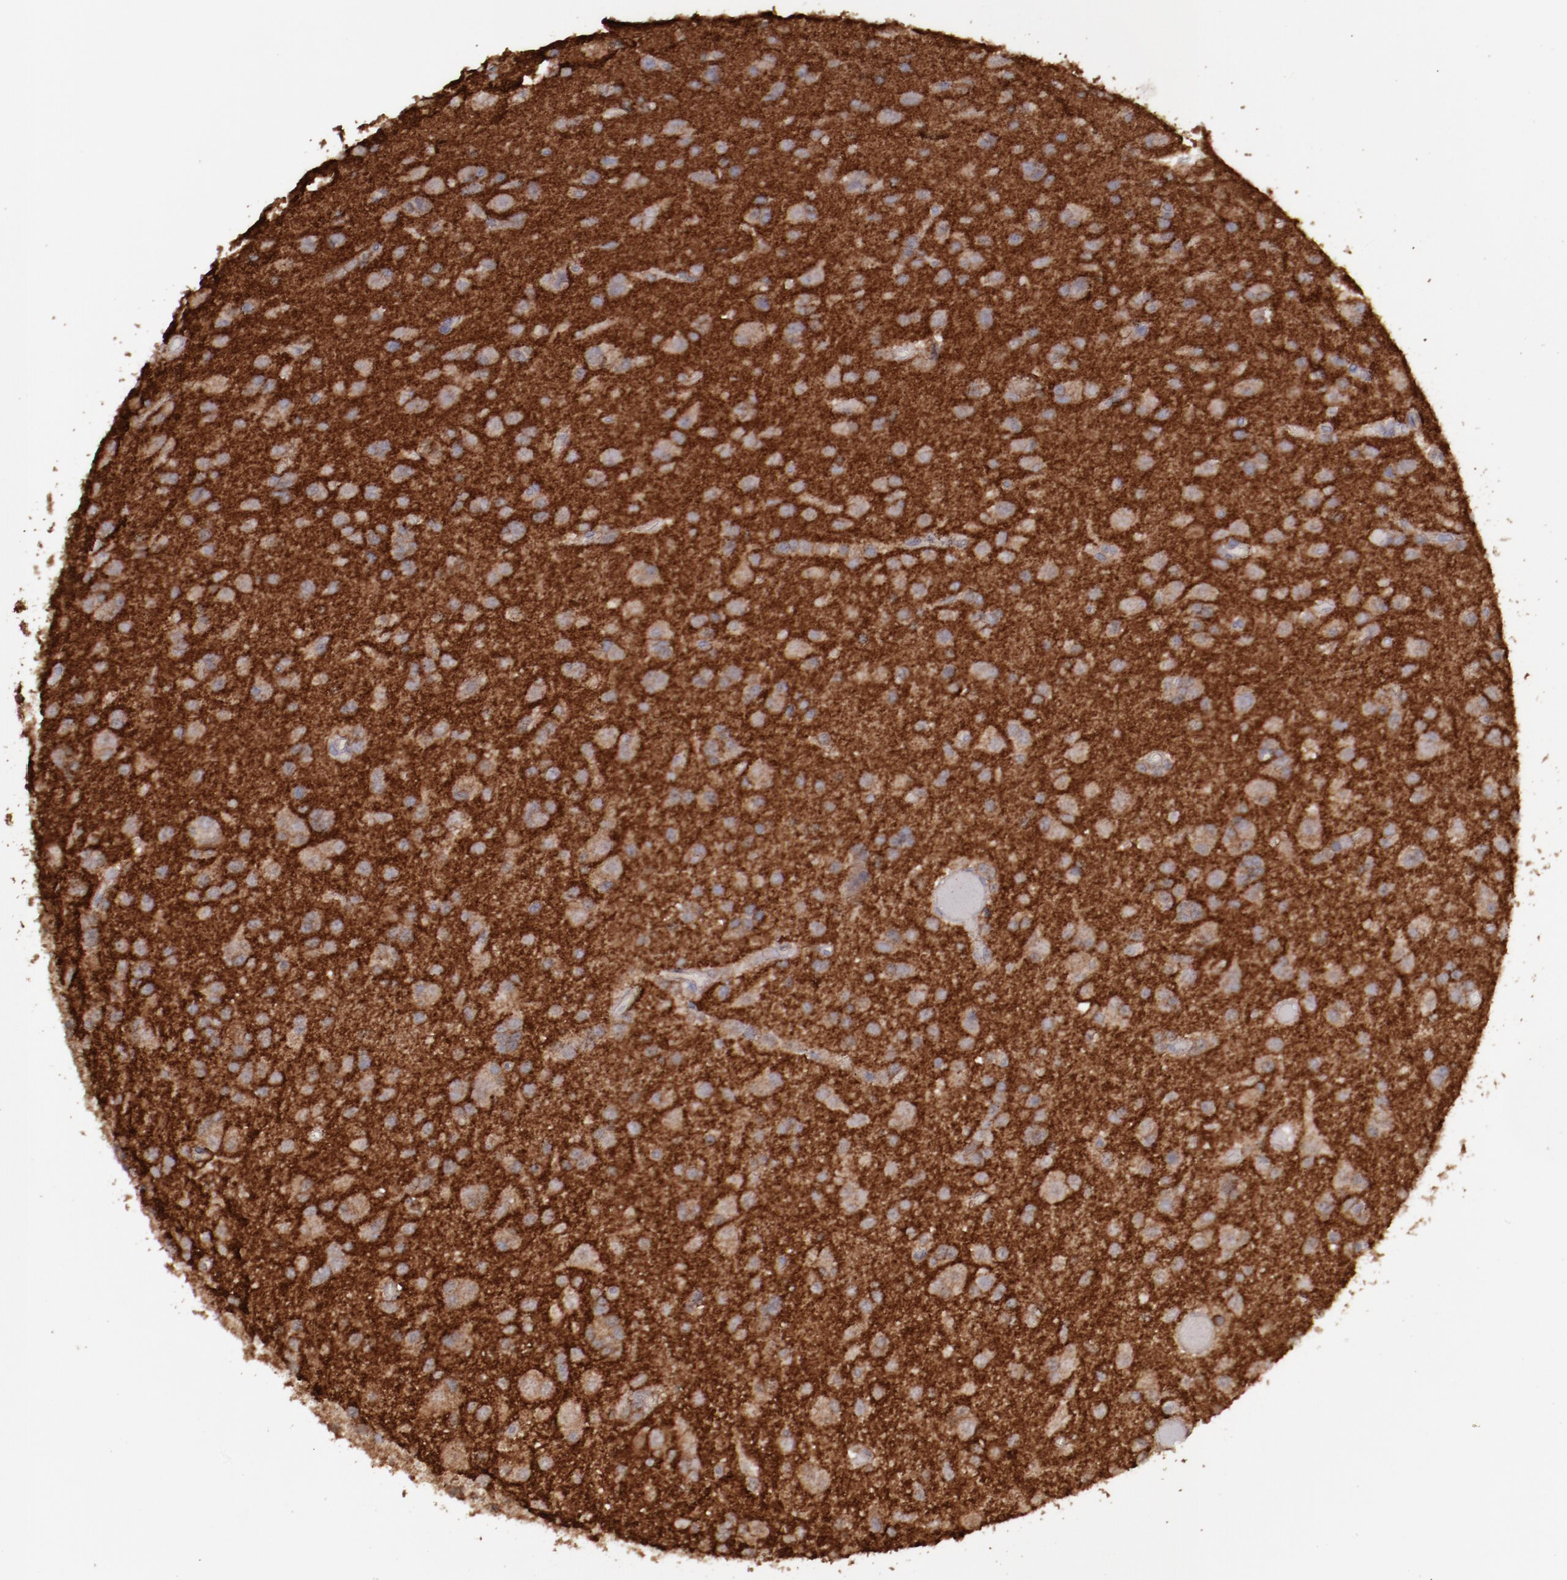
{"staining": {"intensity": "strong", "quantity": ">75%", "location": "cytoplasmic/membranous"}, "tissue": "glioma", "cell_type": "Tumor cells", "image_type": "cancer", "snomed": [{"axis": "morphology", "description": "Glioma, malignant, Low grade"}, {"axis": "topography", "description": "Brain"}], "caption": "Immunohistochemistry (IHC) (DAB) staining of human glioma shows strong cytoplasmic/membranous protein positivity in approximately >75% of tumor cells. The protein of interest is shown in brown color, while the nuclei are stained blue.", "gene": "FAT1", "patient": {"sex": "male", "age": 42}}